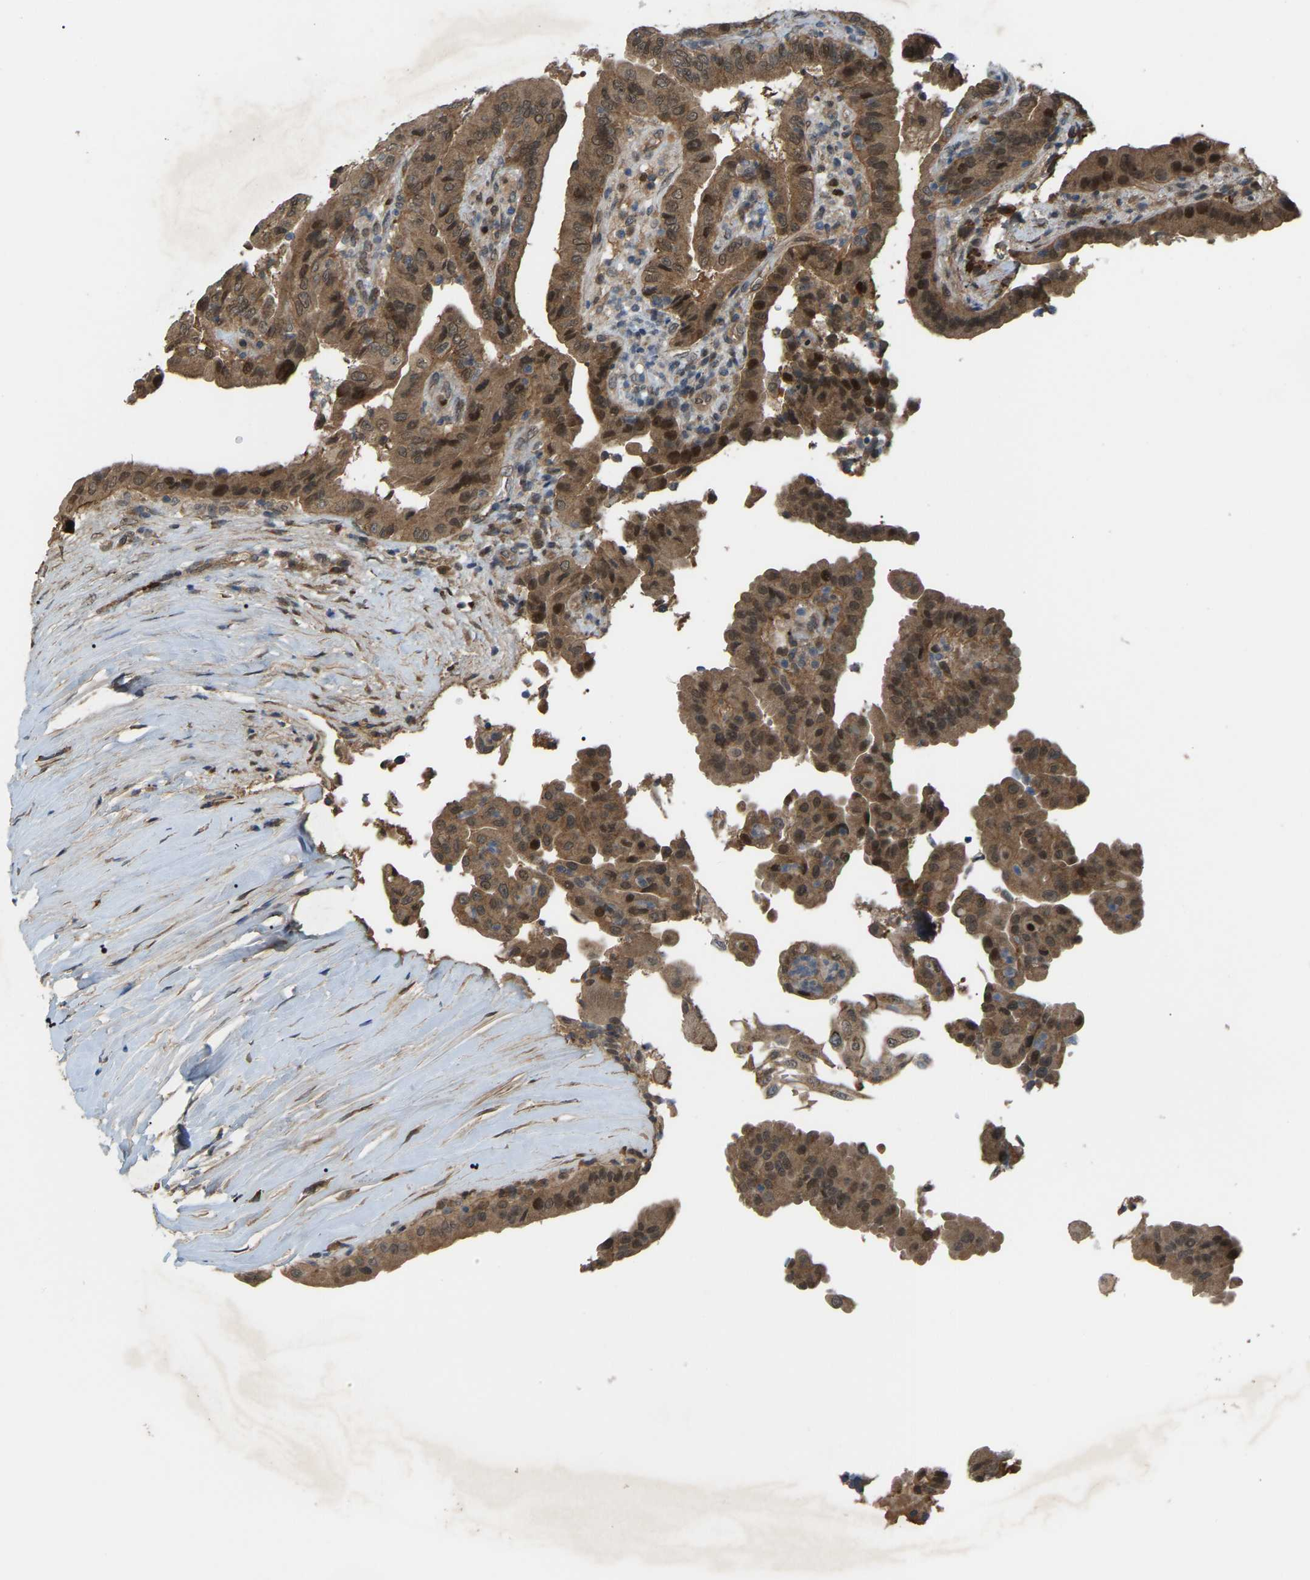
{"staining": {"intensity": "moderate", "quantity": ">75%", "location": "cytoplasmic/membranous,nuclear"}, "tissue": "thyroid cancer", "cell_type": "Tumor cells", "image_type": "cancer", "snomed": [{"axis": "morphology", "description": "Papillary adenocarcinoma, NOS"}, {"axis": "topography", "description": "Thyroid gland"}], "caption": "Thyroid cancer stained with IHC exhibits moderate cytoplasmic/membranous and nuclear positivity in about >75% of tumor cells.", "gene": "CROT", "patient": {"sex": "male", "age": 33}}